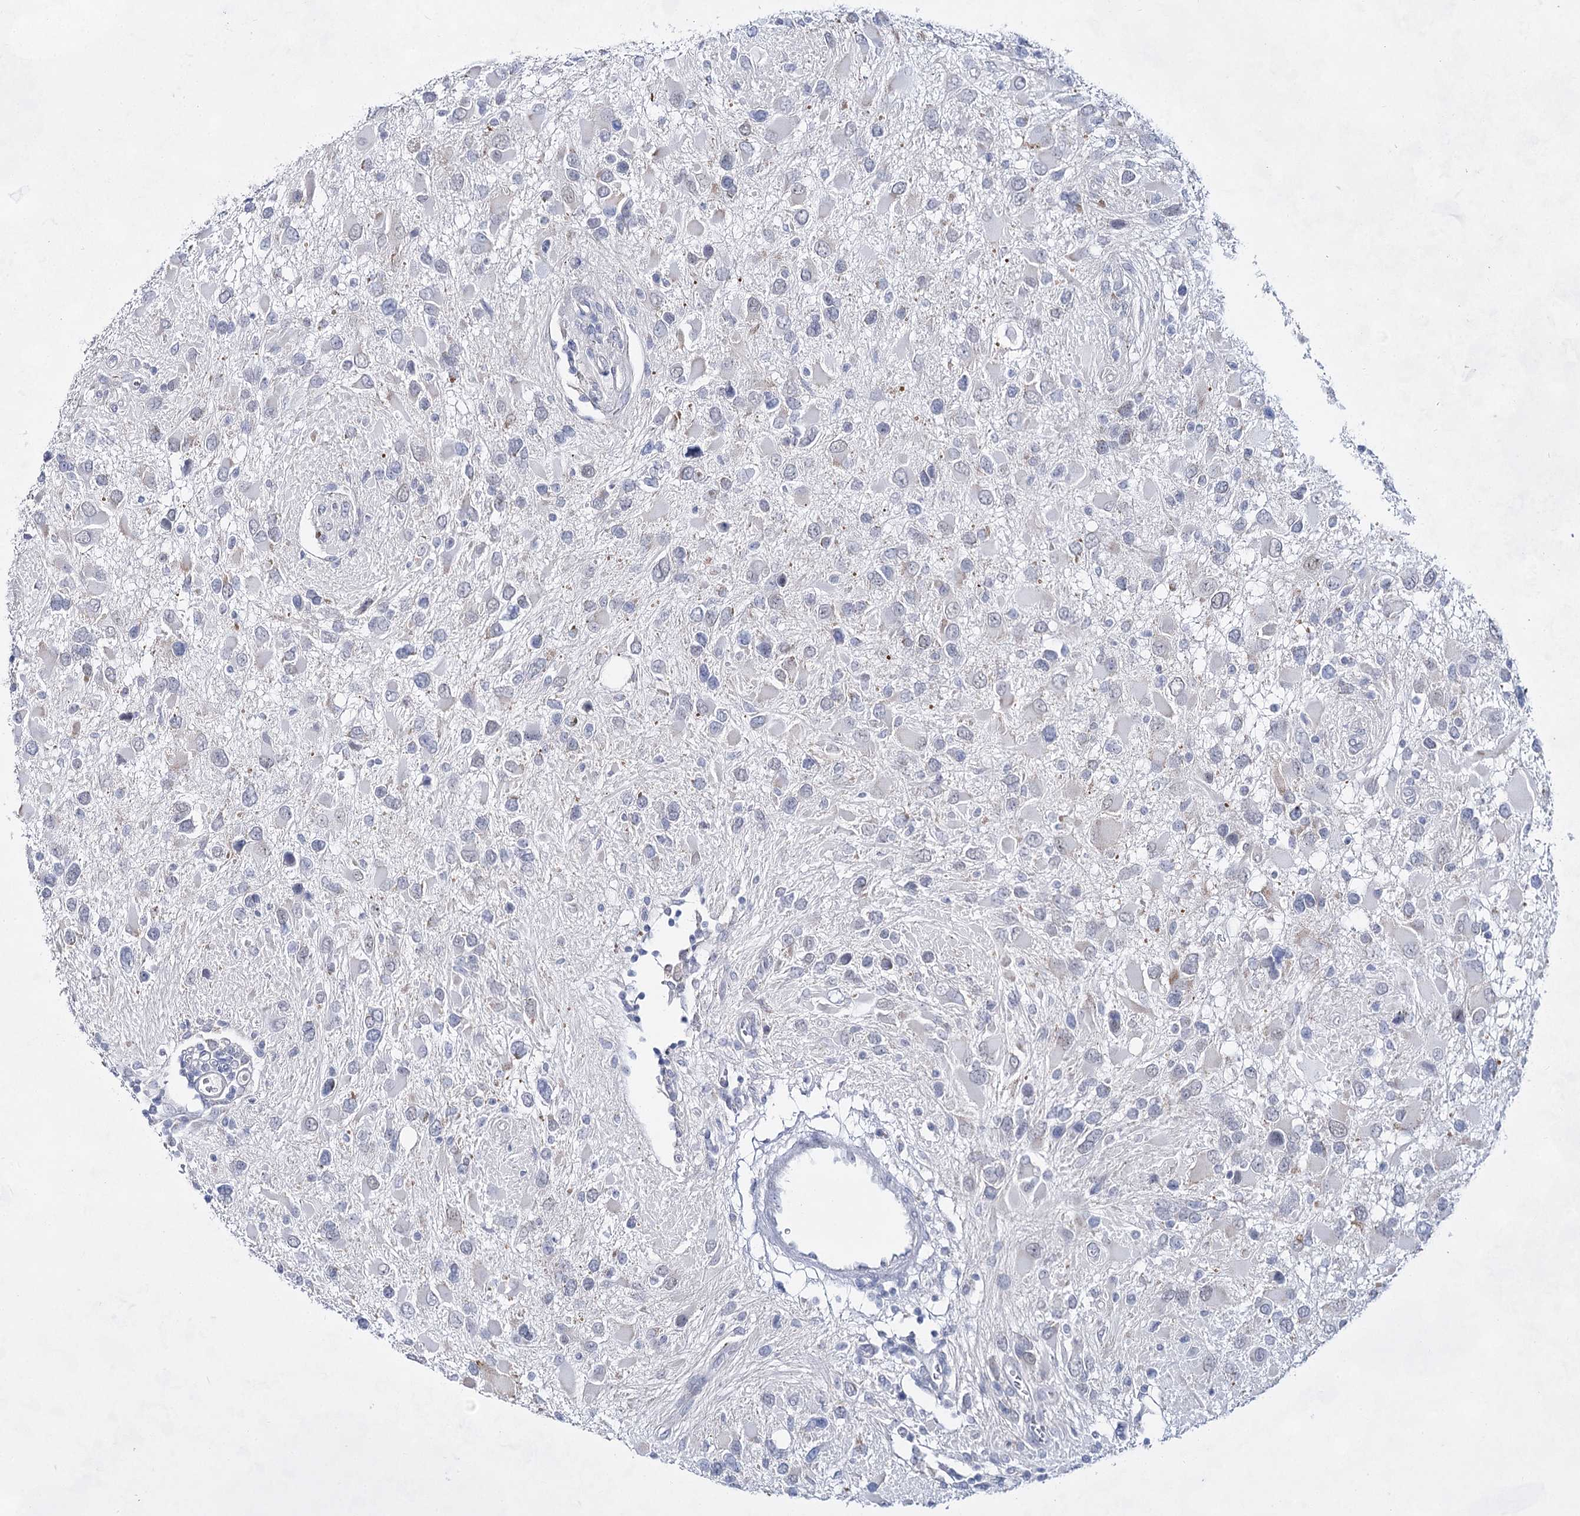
{"staining": {"intensity": "negative", "quantity": "none", "location": "none"}, "tissue": "glioma", "cell_type": "Tumor cells", "image_type": "cancer", "snomed": [{"axis": "morphology", "description": "Glioma, malignant, High grade"}, {"axis": "topography", "description": "Brain"}], "caption": "Immunohistochemistry (IHC) micrograph of neoplastic tissue: human glioma stained with DAB (3,3'-diaminobenzidine) displays no significant protein expression in tumor cells.", "gene": "BPHL", "patient": {"sex": "male", "age": 53}}